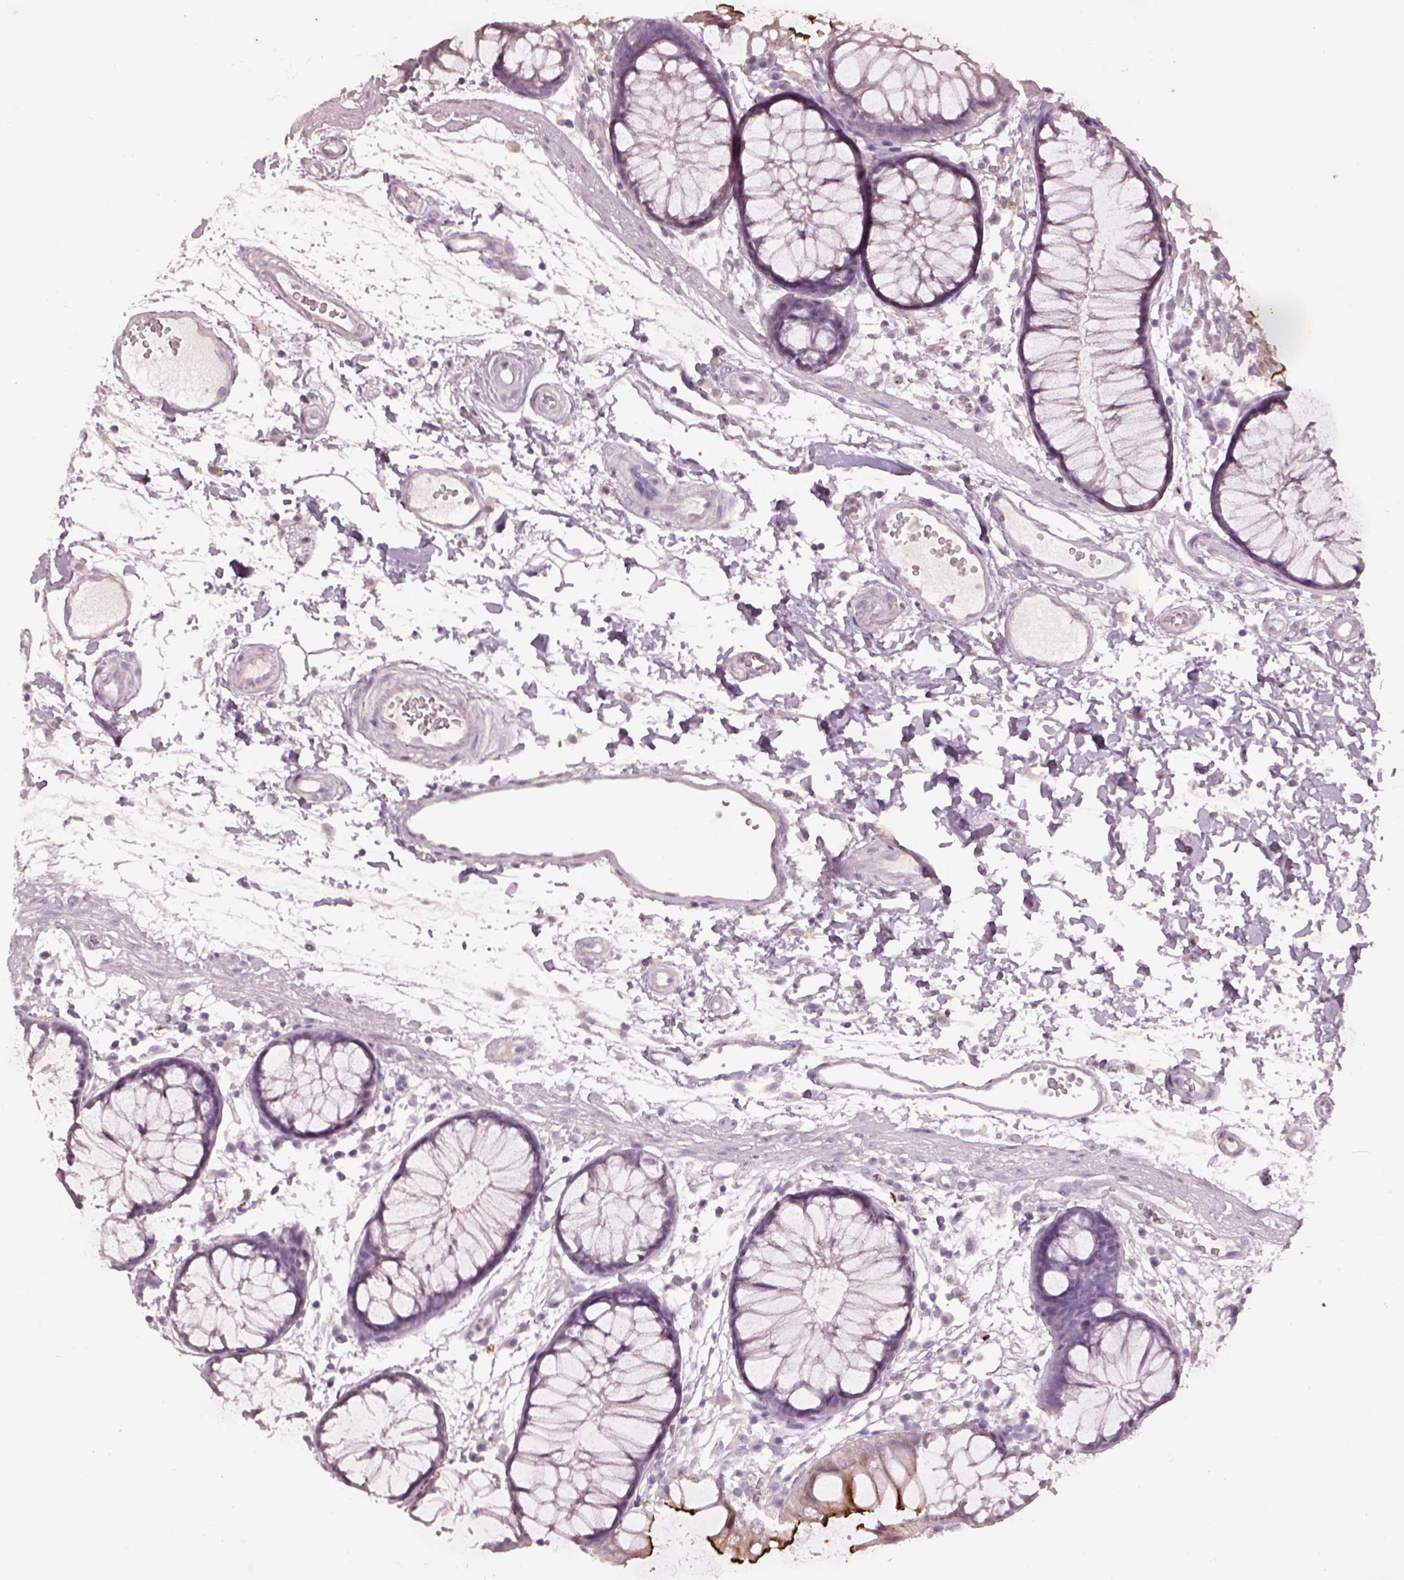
{"staining": {"intensity": "negative", "quantity": "none", "location": "none"}, "tissue": "colon", "cell_type": "Endothelial cells", "image_type": "normal", "snomed": [{"axis": "morphology", "description": "Normal tissue, NOS"}, {"axis": "morphology", "description": "Adenocarcinoma, NOS"}, {"axis": "topography", "description": "Colon"}], "caption": "The IHC micrograph has no significant positivity in endothelial cells of colon.", "gene": "KCNIP3", "patient": {"sex": "male", "age": 65}}